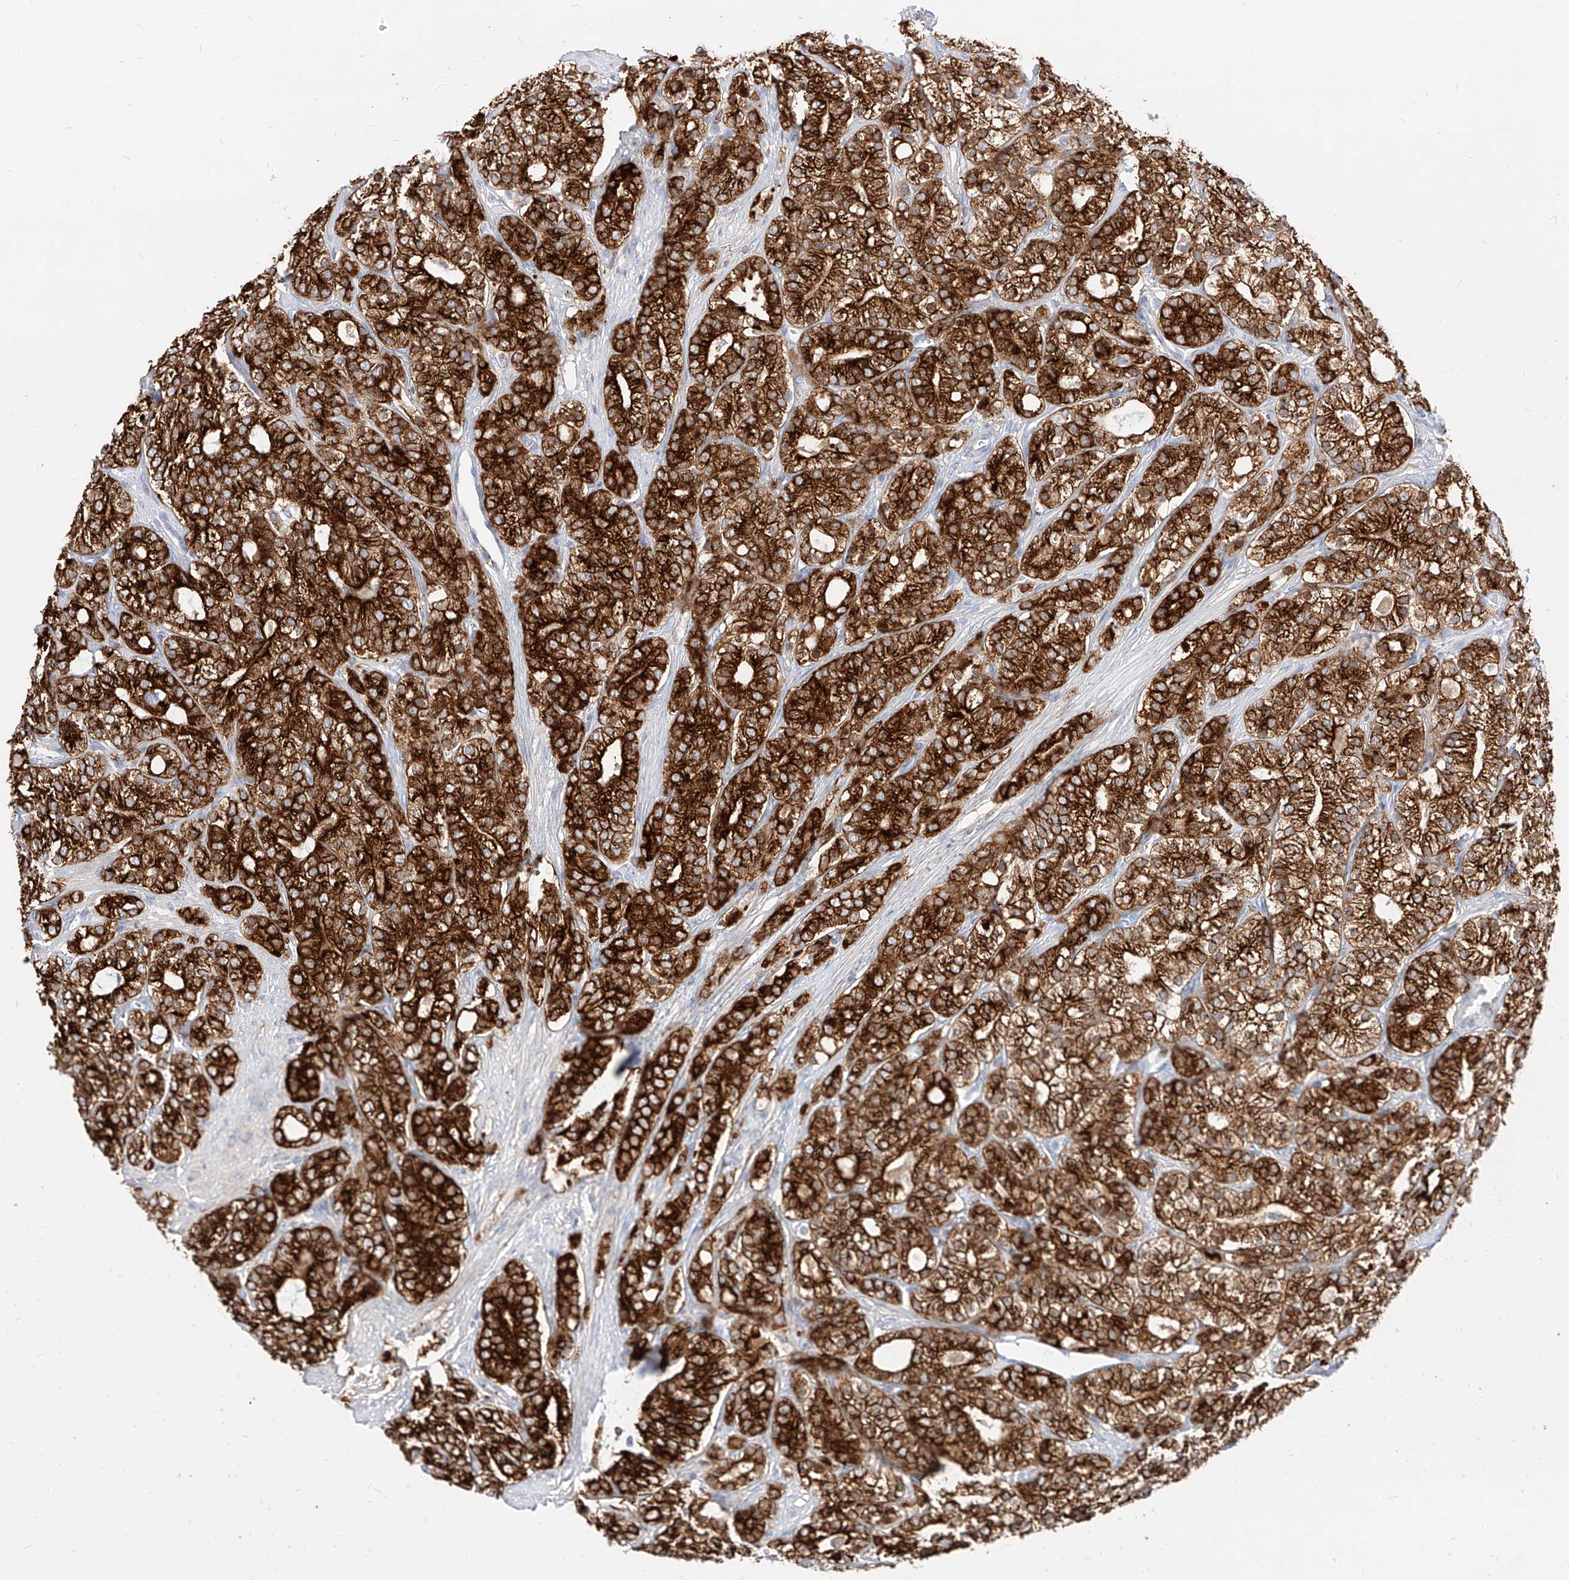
{"staining": {"intensity": "strong", "quantity": ">75%", "location": "cytoplasmic/membranous"}, "tissue": "prostate cancer", "cell_type": "Tumor cells", "image_type": "cancer", "snomed": [{"axis": "morphology", "description": "Adenocarcinoma, High grade"}, {"axis": "topography", "description": "Prostate"}], "caption": "A histopathology image showing strong cytoplasmic/membranous staining in about >75% of tumor cells in adenocarcinoma (high-grade) (prostate), as visualized by brown immunohistochemical staining.", "gene": "MAP7", "patient": {"sex": "male", "age": 57}}